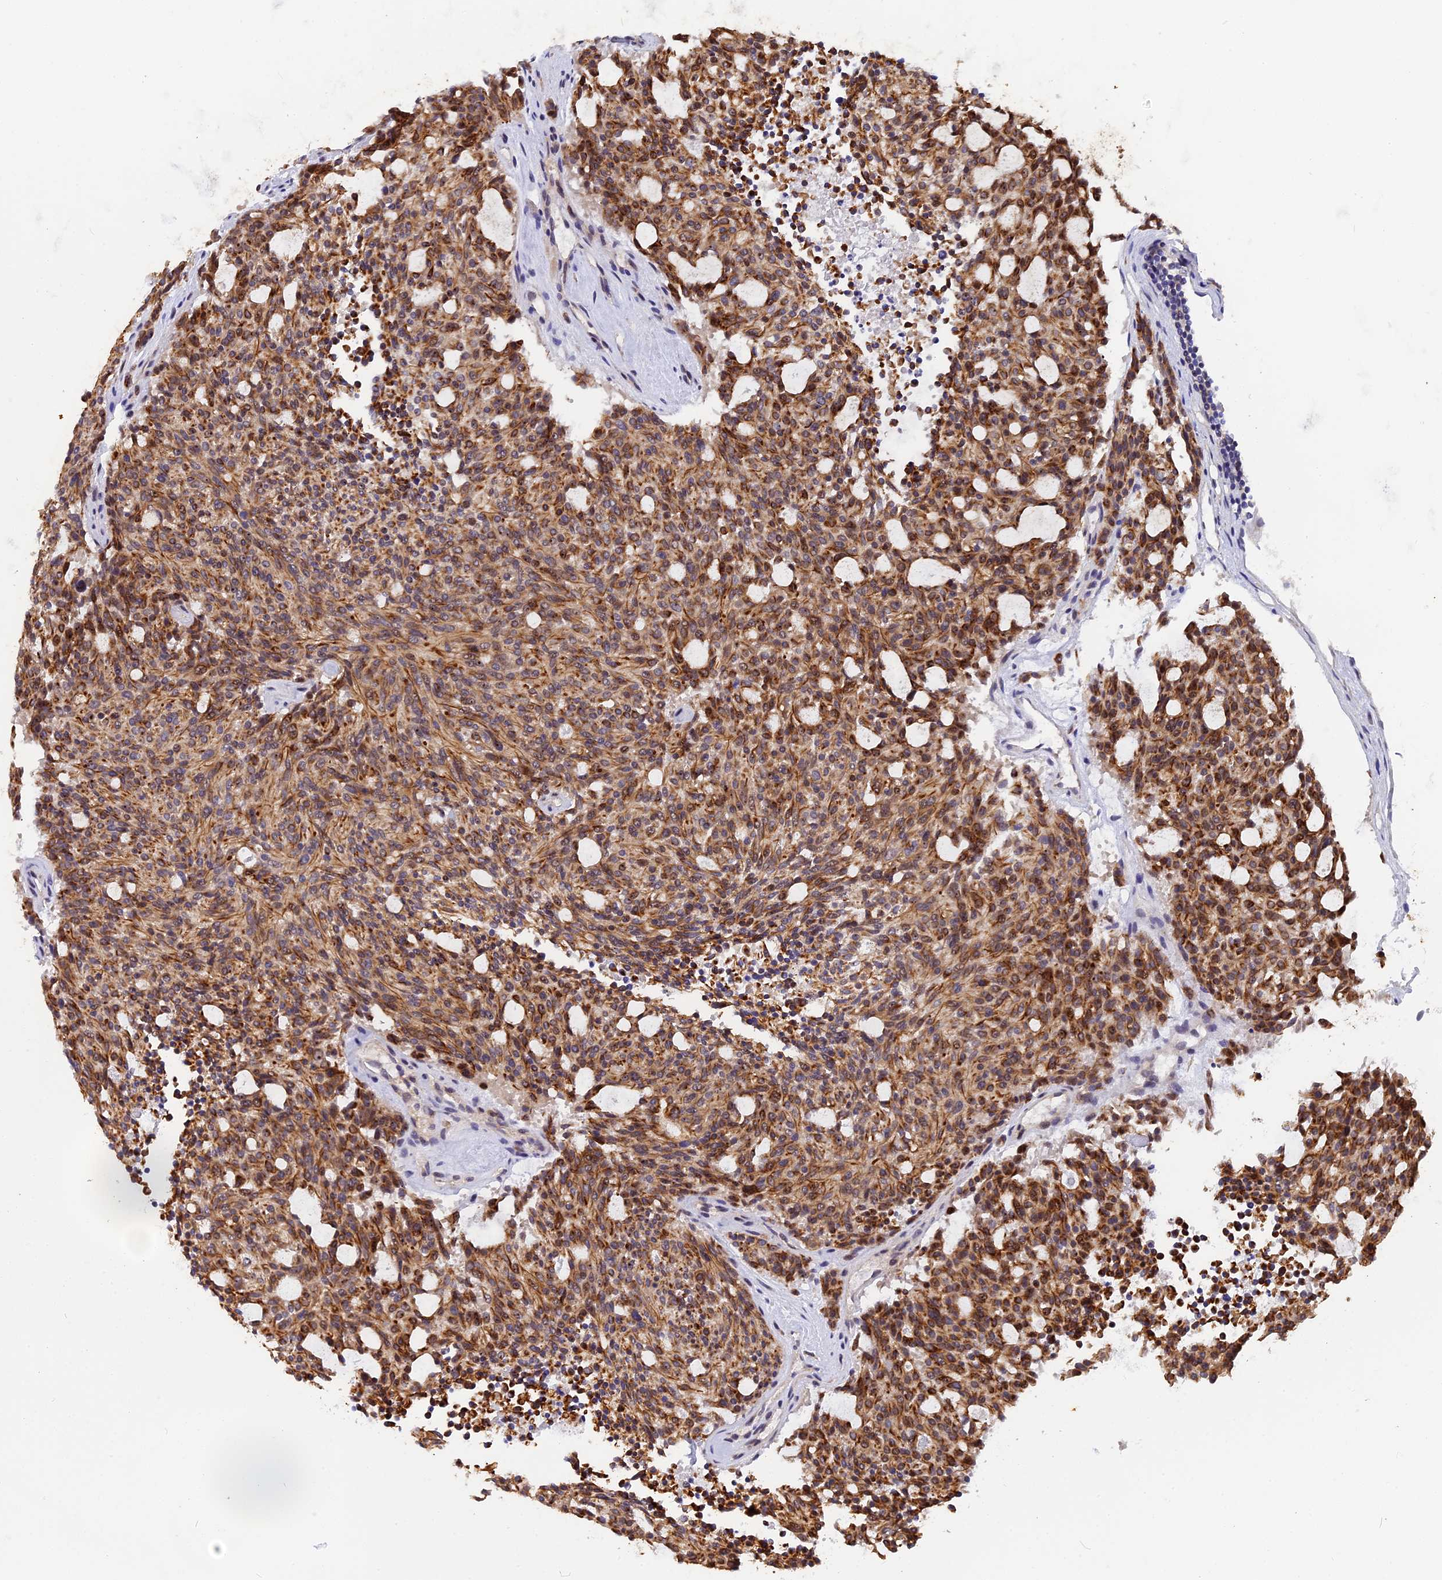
{"staining": {"intensity": "moderate", "quantity": ">75%", "location": "cytoplasmic/membranous"}, "tissue": "carcinoid", "cell_type": "Tumor cells", "image_type": "cancer", "snomed": [{"axis": "morphology", "description": "Carcinoid, malignant, NOS"}, {"axis": "topography", "description": "Pancreas"}], "caption": "Carcinoid was stained to show a protein in brown. There is medium levels of moderate cytoplasmic/membranous expression in about >75% of tumor cells.", "gene": "ANKRD34B", "patient": {"sex": "female", "age": 54}}